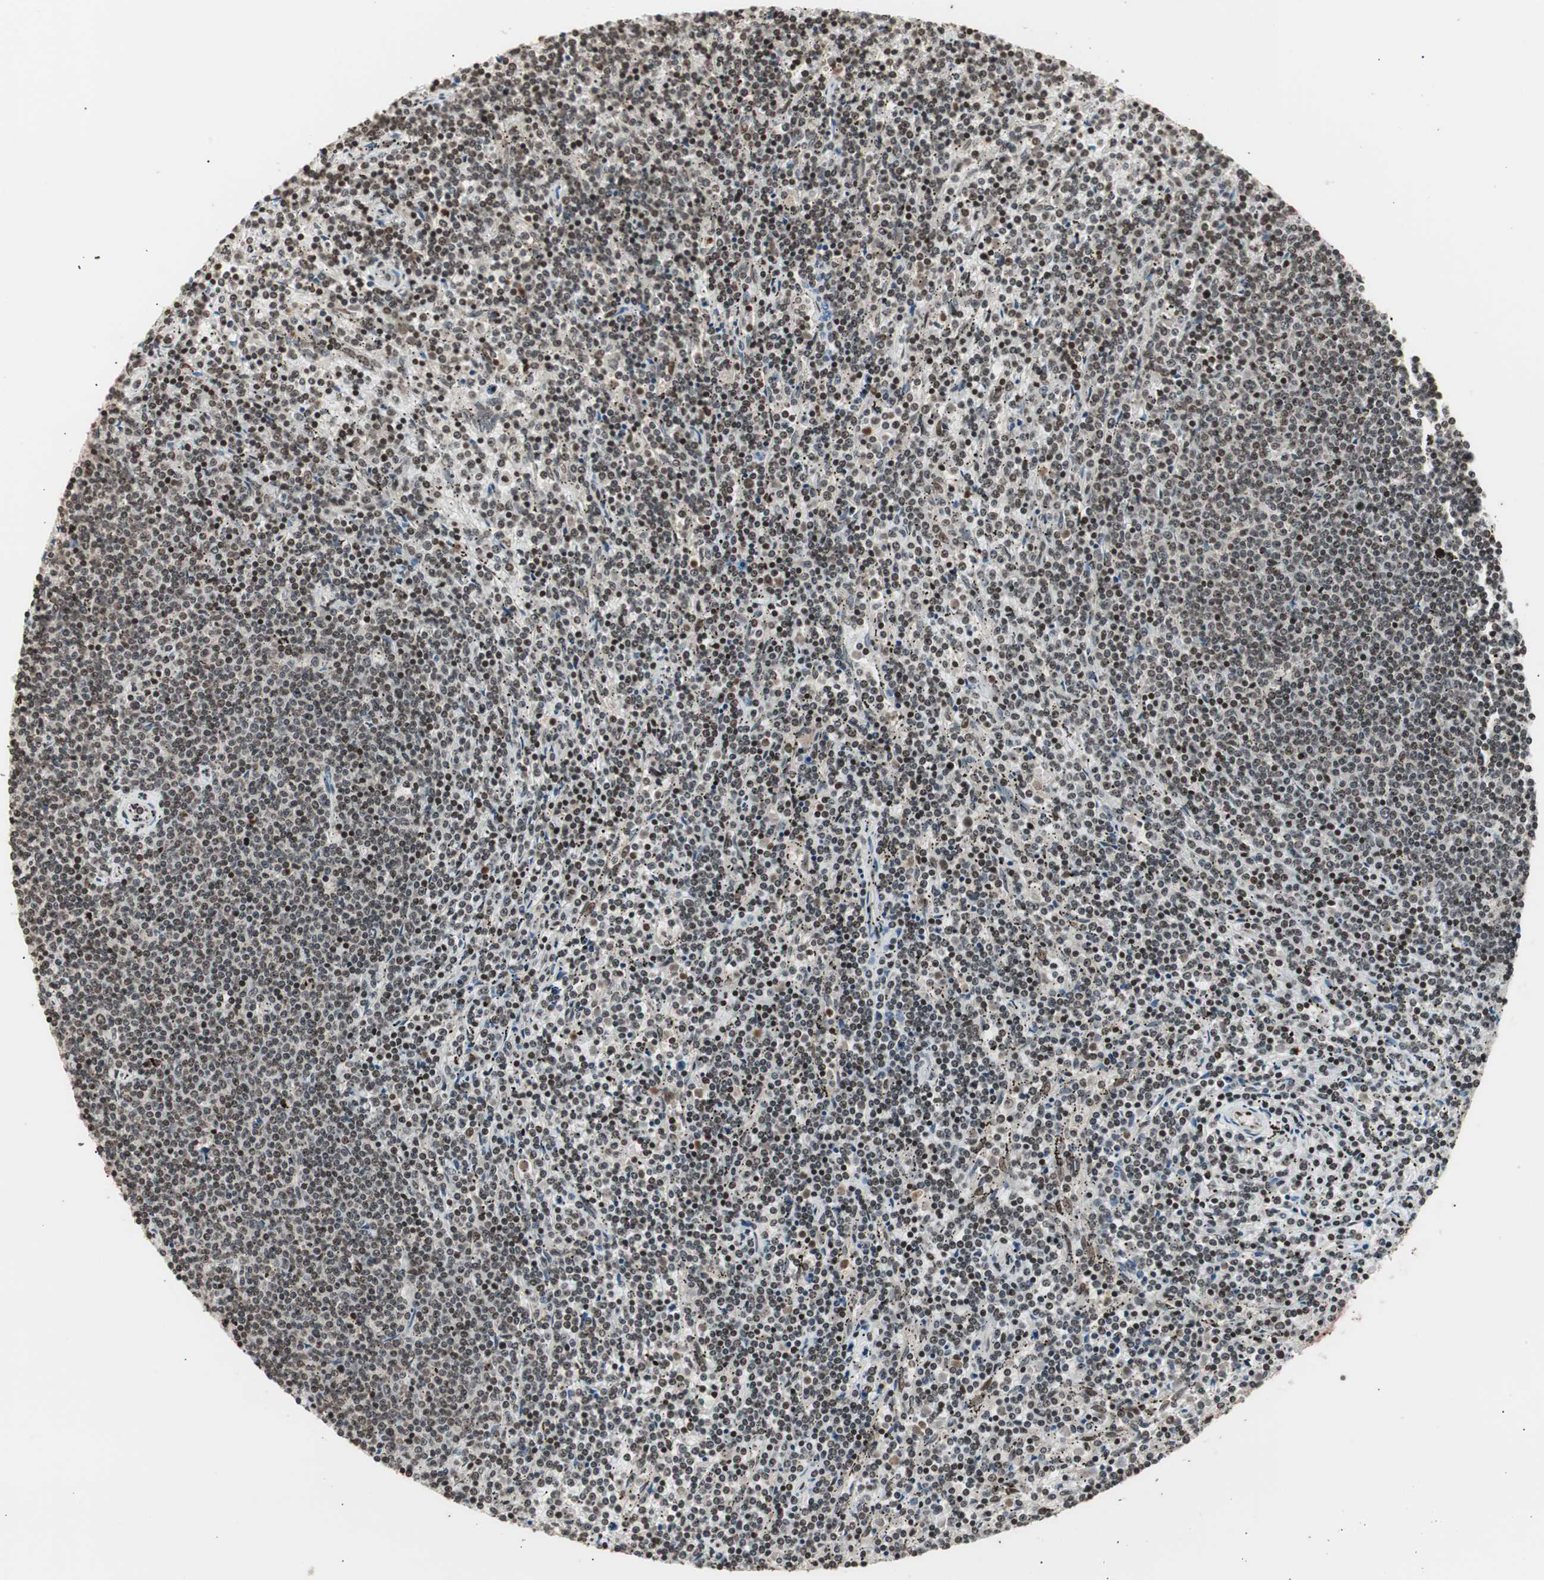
{"staining": {"intensity": "moderate", "quantity": "25%-75%", "location": "nuclear"}, "tissue": "lymphoma", "cell_type": "Tumor cells", "image_type": "cancer", "snomed": [{"axis": "morphology", "description": "Malignant lymphoma, non-Hodgkin's type, Low grade"}, {"axis": "topography", "description": "Spleen"}], "caption": "About 25%-75% of tumor cells in human malignant lymphoma, non-Hodgkin's type (low-grade) exhibit moderate nuclear protein positivity as visualized by brown immunohistochemical staining.", "gene": "ZFC3H1", "patient": {"sex": "female", "age": 50}}